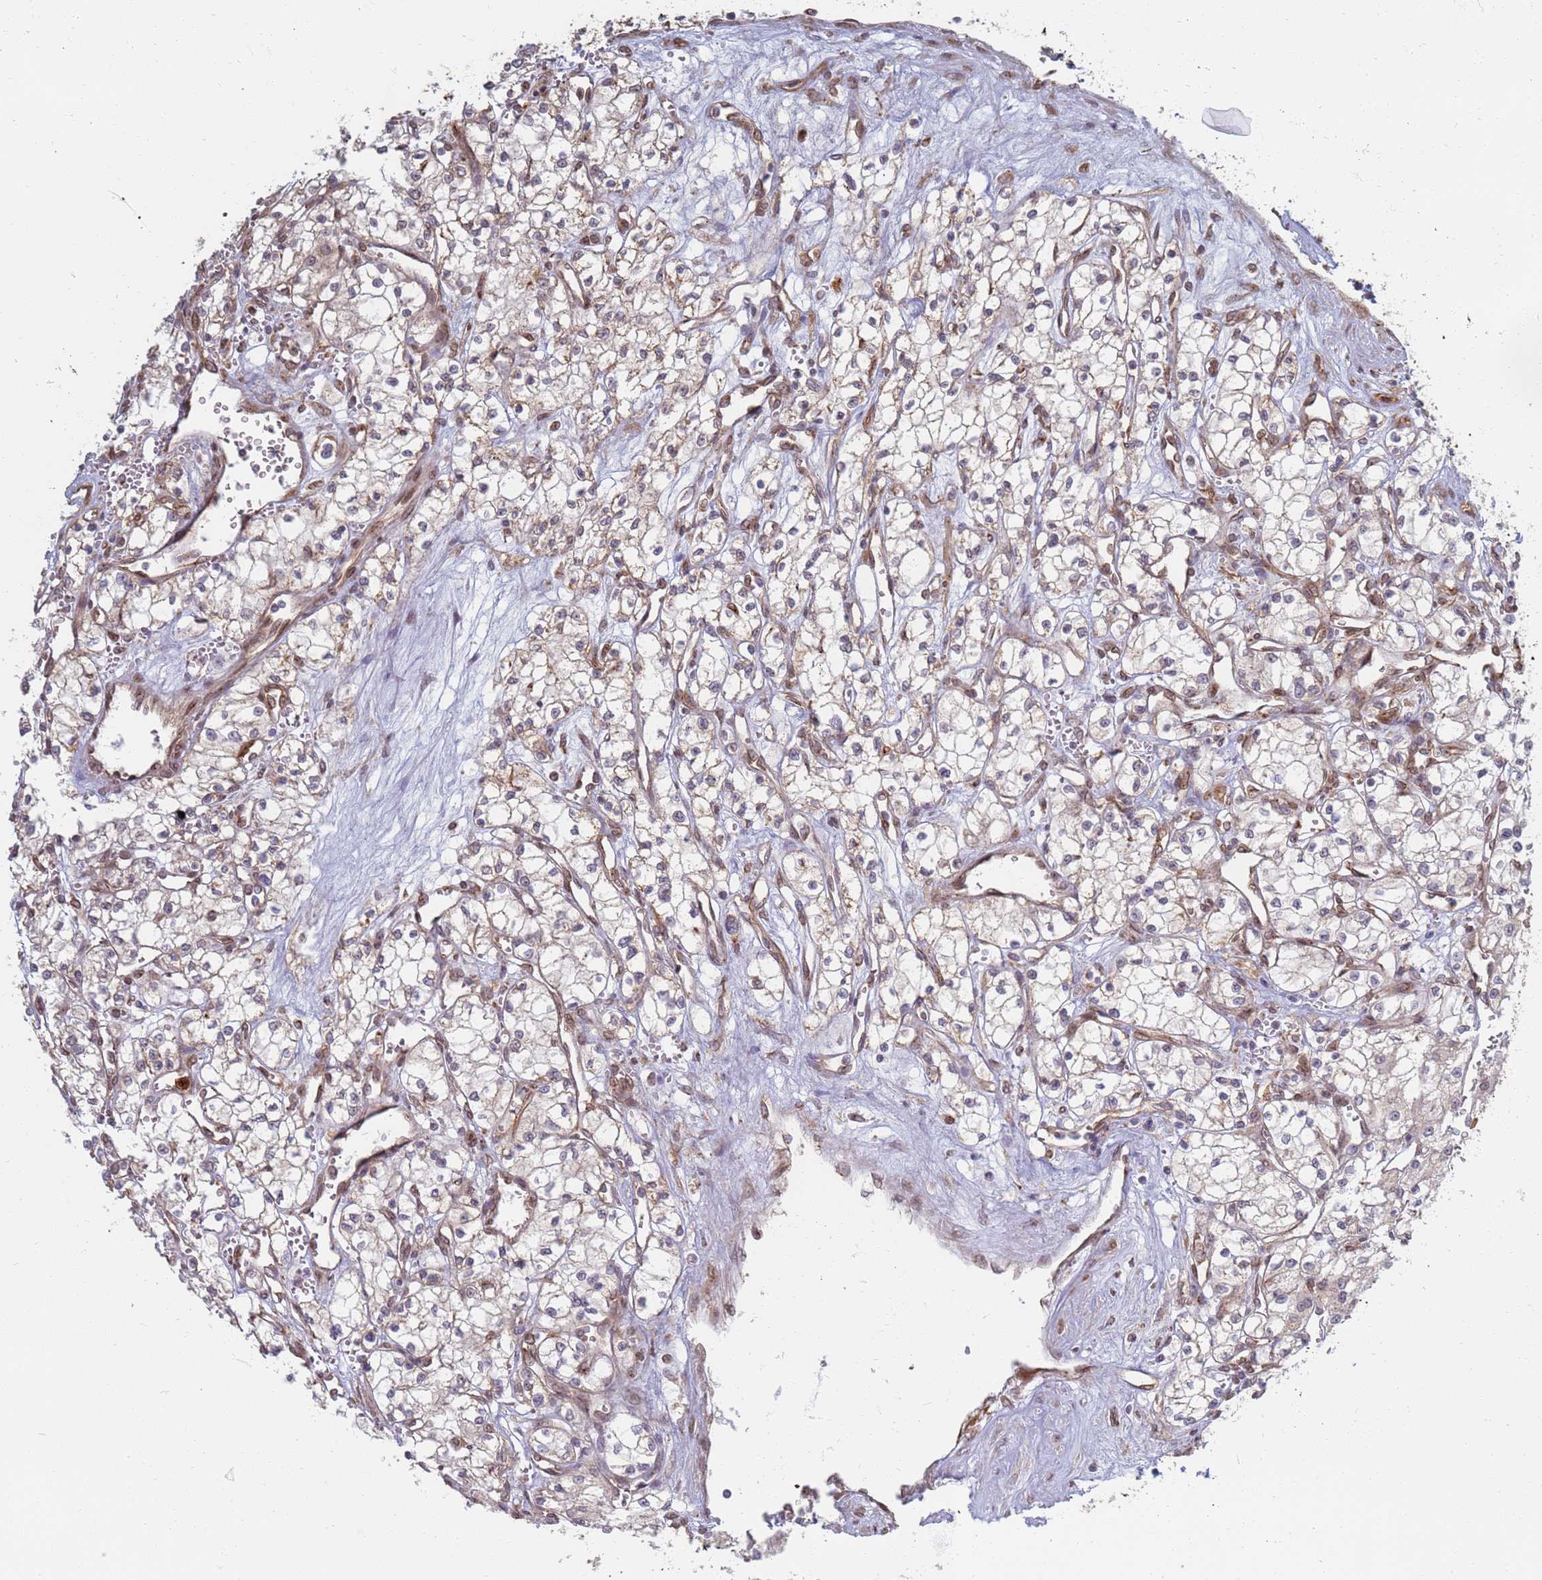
{"staining": {"intensity": "negative", "quantity": "none", "location": "none"}, "tissue": "renal cancer", "cell_type": "Tumor cells", "image_type": "cancer", "snomed": [{"axis": "morphology", "description": "Adenocarcinoma, NOS"}, {"axis": "topography", "description": "Kidney"}], "caption": "Immunohistochemistry image of neoplastic tissue: human renal adenocarcinoma stained with DAB (3,3'-diaminobenzidine) reveals no significant protein expression in tumor cells.", "gene": "CEP170", "patient": {"sex": "male", "age": 59}}